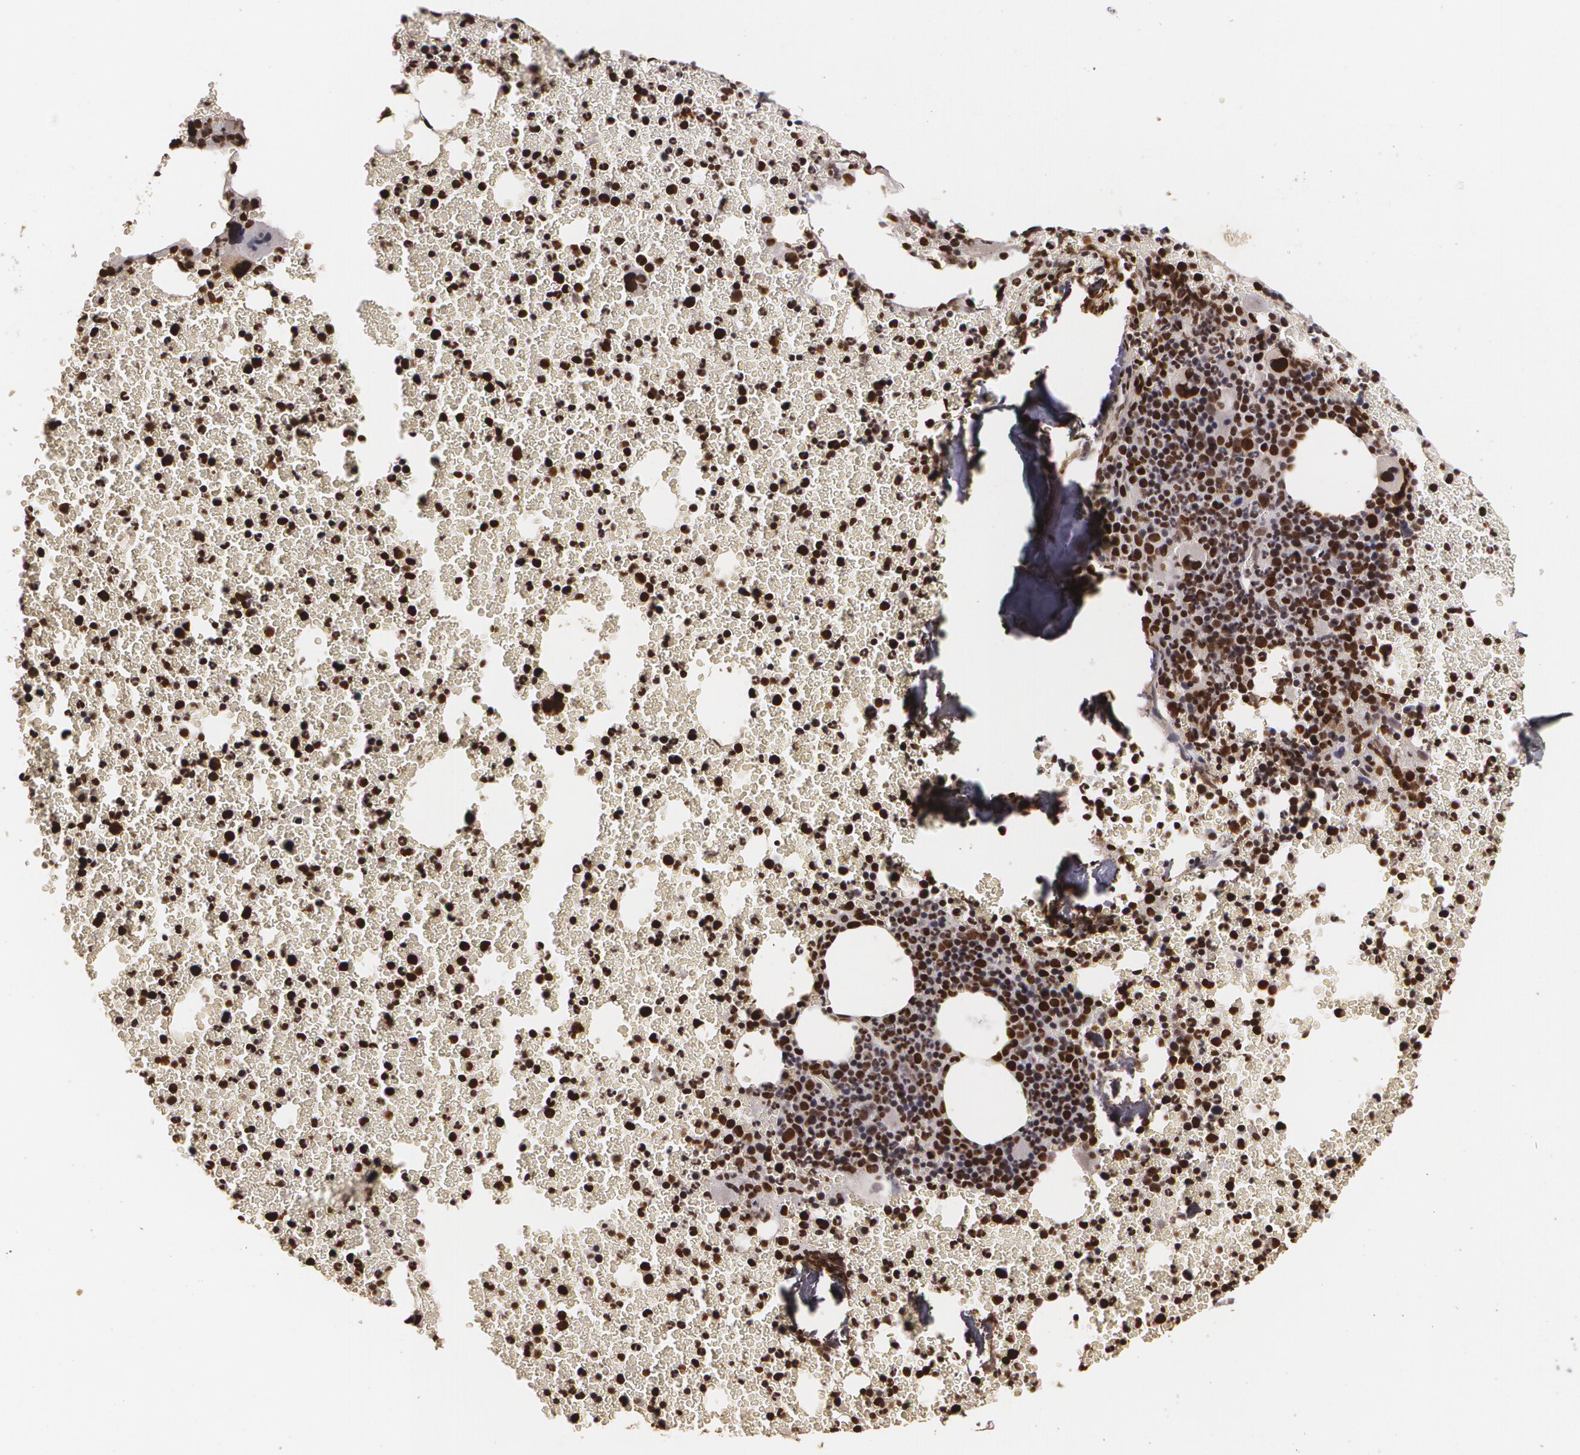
{"staining": {"intensity": "strong", "quantity": ">75%", "location": "nuclear"}, "tissue": "bone marrow", "cell_type": "Hematopoietic cells", "image_type": "normal", "snomed": [{"axis": "morphology", "description": "Normal tissue, NOS"}, {"axis": "topography", "description": "Bone marrow"}], "caption": "A micrograph of human bone marrow stained for a protein demonstrates strong nuclear brown staining in hematopoietic cells. (DAB IHC, brown staining for protein, blue staining for nuclei).", "gene": "RCOR1", "patient": {"sex": "female", "age": 41}}